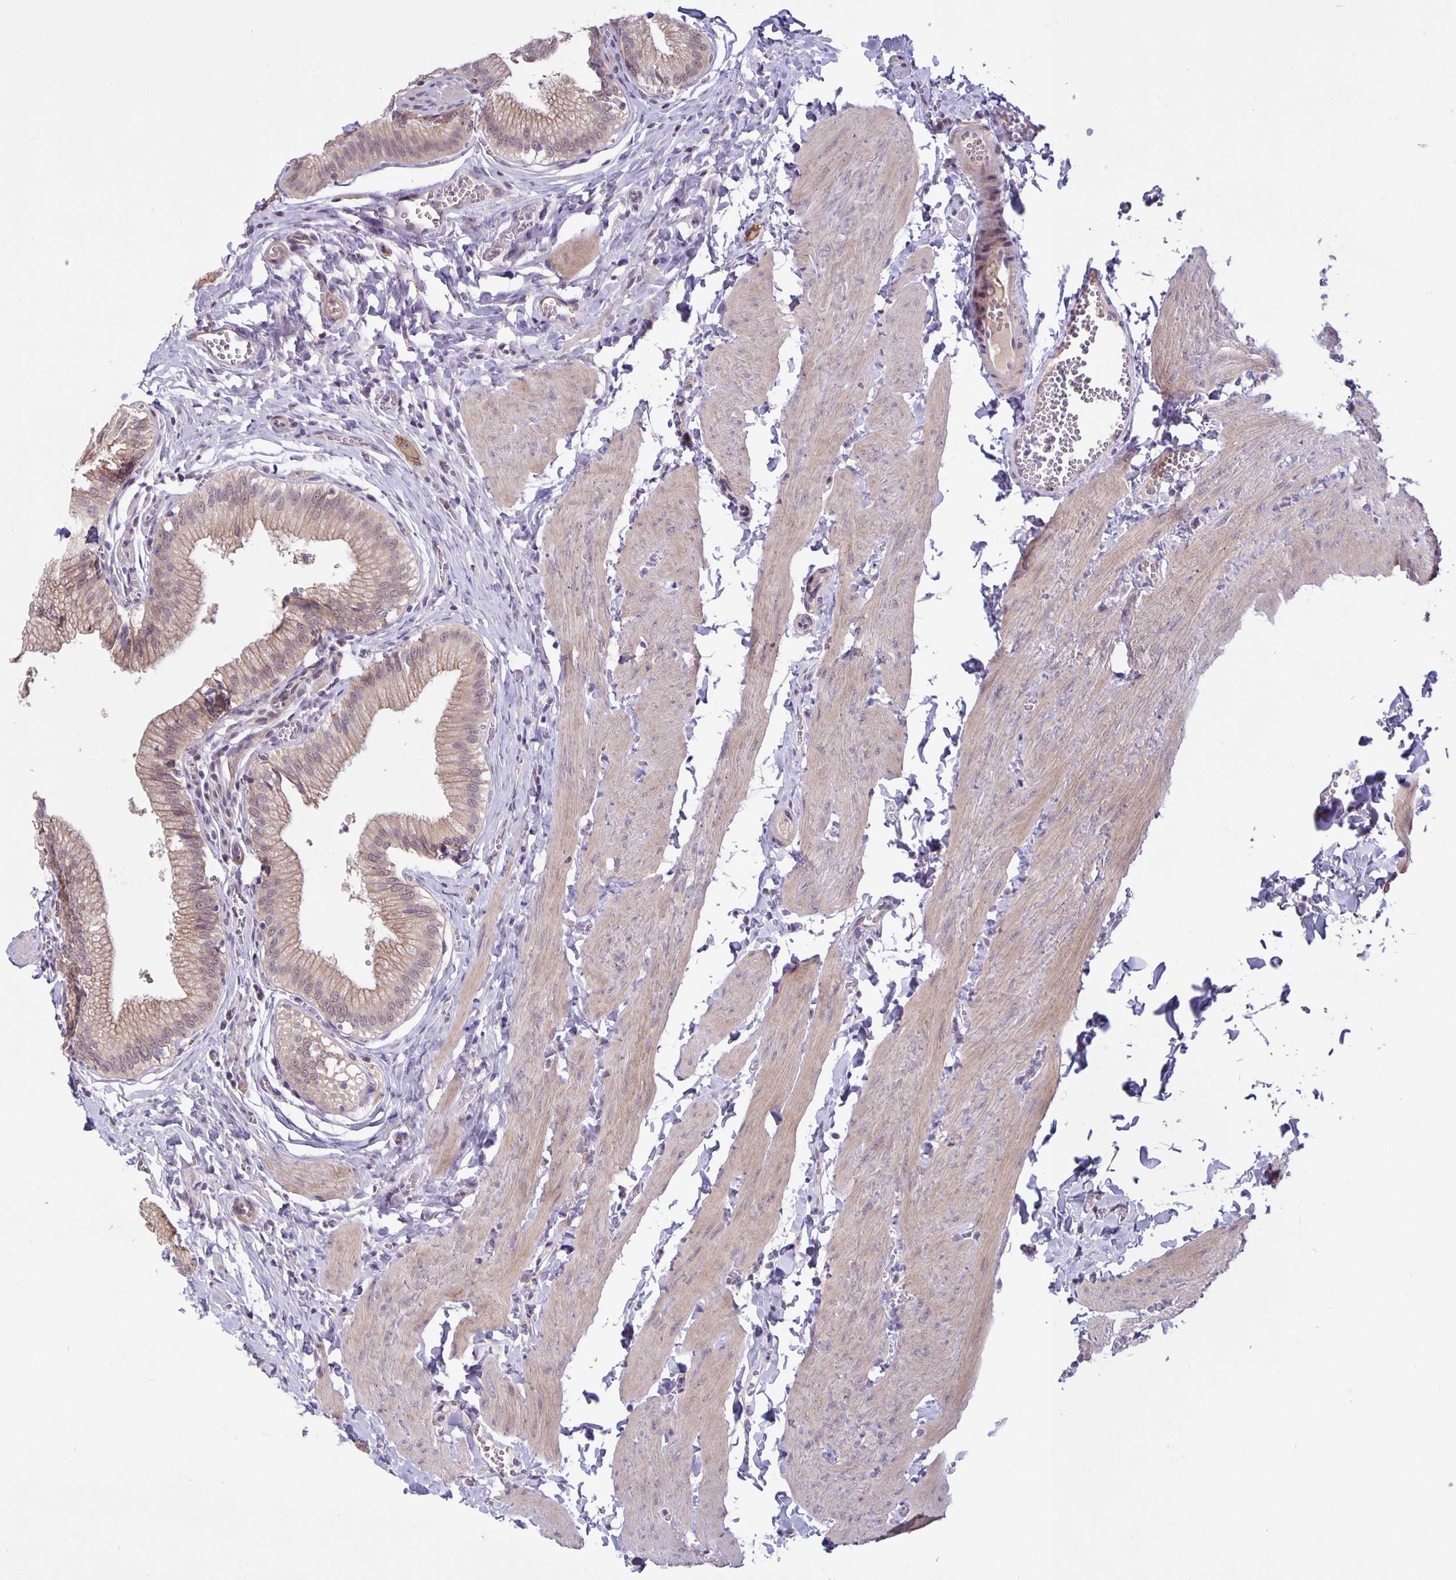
{"staining": {"intensity": "weak", "quantity": "25%-75%", "location": "cytoplasmic/membranous"}, "tissue": "gallbladder", "cell_type": "Glandular cells", "image_type": "normal", "snomed": [{"axis": "morphology", "description": "Normal tissue, NOS"}, {"axis": "topography", "description": "Gallbladder"}, {"axis": "topography", "description": "Peripheral nerve tissue"}], "caption": "Weak cytoplasmic/membranous staining for a protein is identified in approximately 25%-75% of glandular cells of unremarkable gallbladder using IHC.", "gene": "ARVCF", "patient": {"sex": "male", "age": 17}}